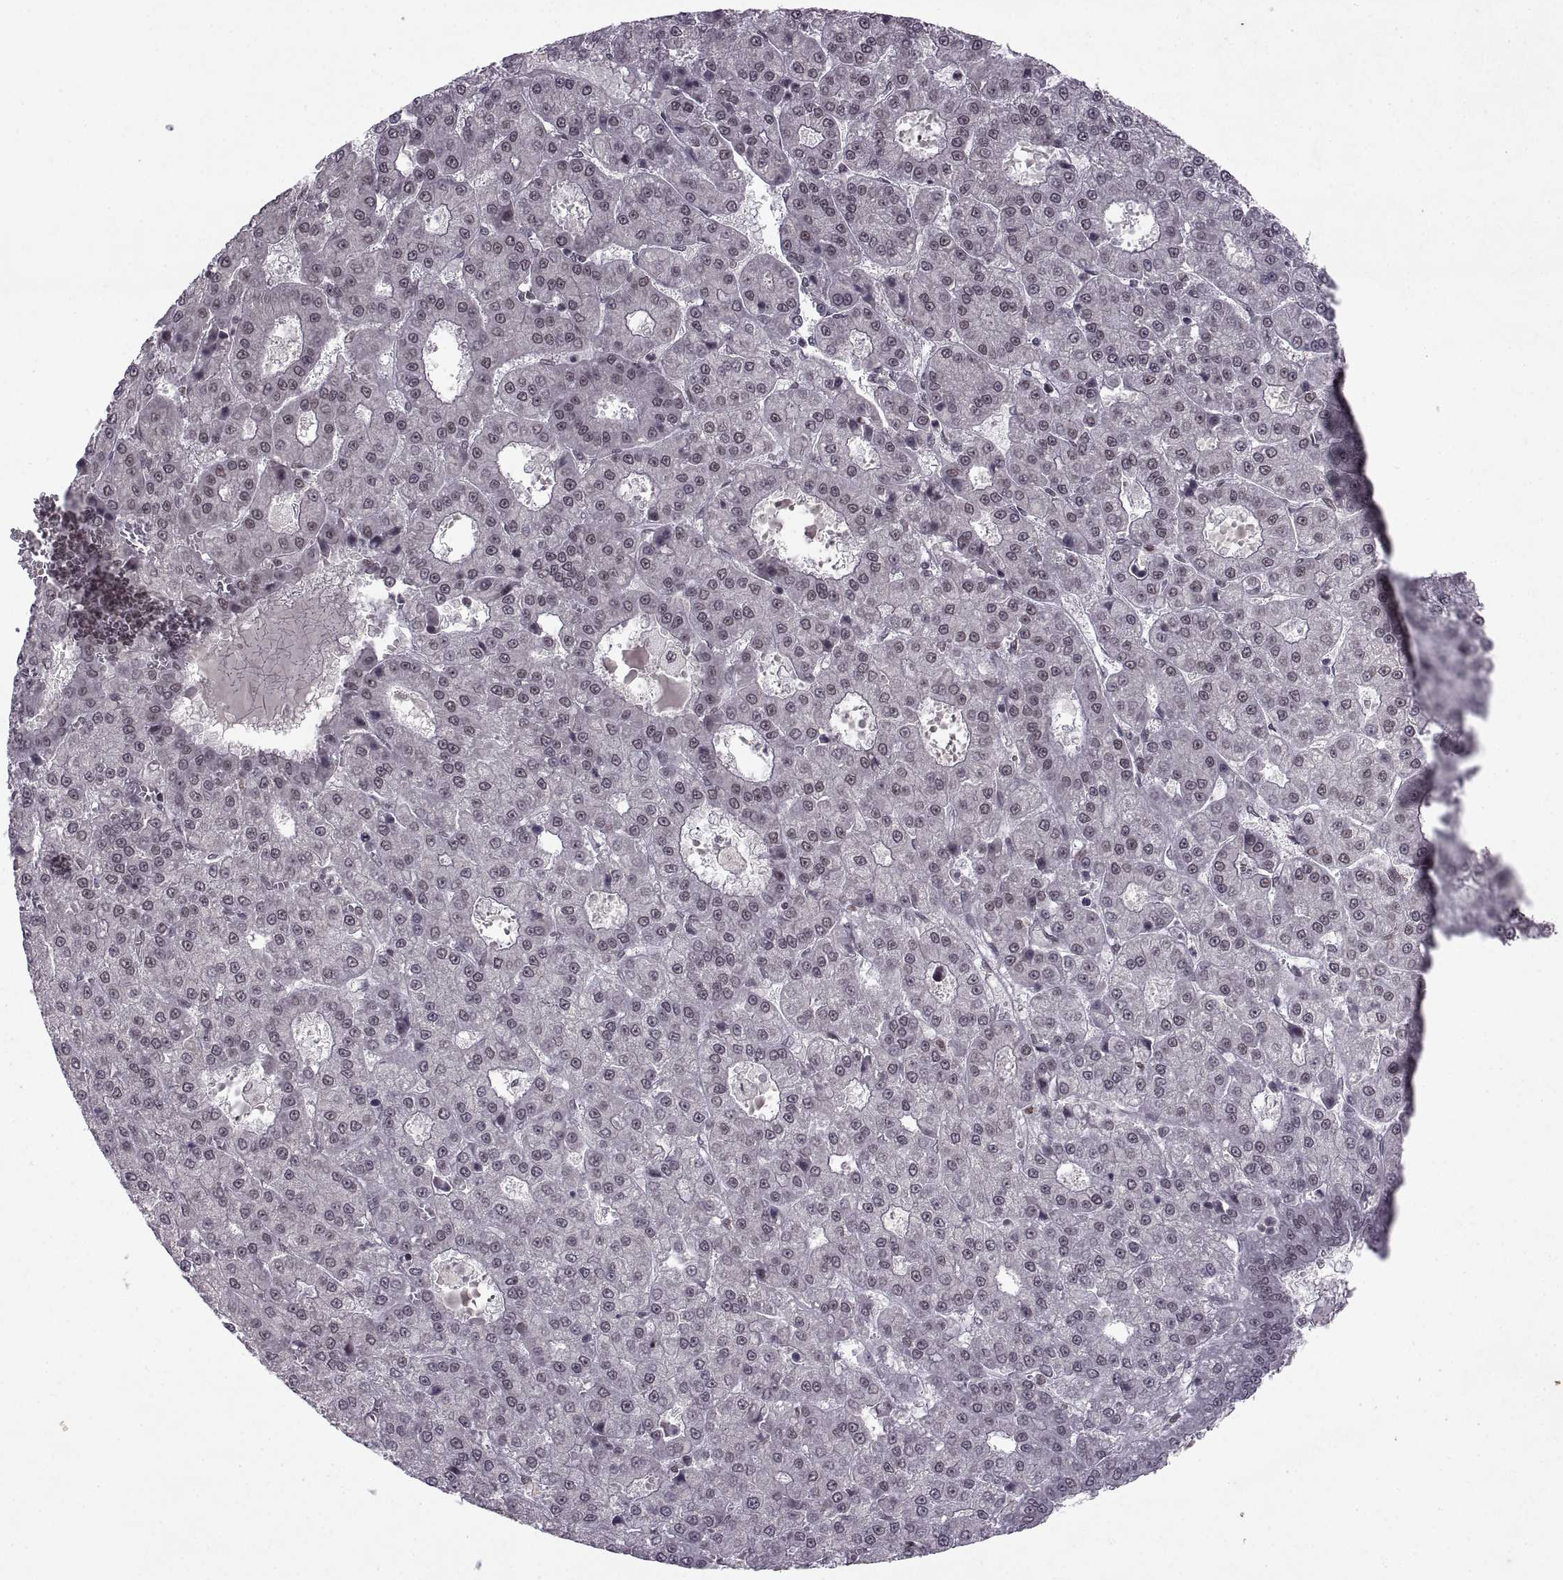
{"staining": {"intensity": "weak", "quantity": ">75%", "location": "nuclear"}, "tissue": "liver cancer", "cell_type": "Tumor cells", "image_type": "cancer", "snomed": [{"axis": "morphology", "description": "Carcinoma, Hepatocellular, NOS"}, {"axis": "topography", "description": "Liver"}], "caption": "Immunohistochemical staining of human hepatocellular carcinoma (liver) exhibits low levels of weak nuclear protein expression in approximately >75% of tumor cells. The protein is shown in brown color, while the nuclei are stained blue.", "gene": "MT1E", "patient": {"sex": "male", "age": 70}}